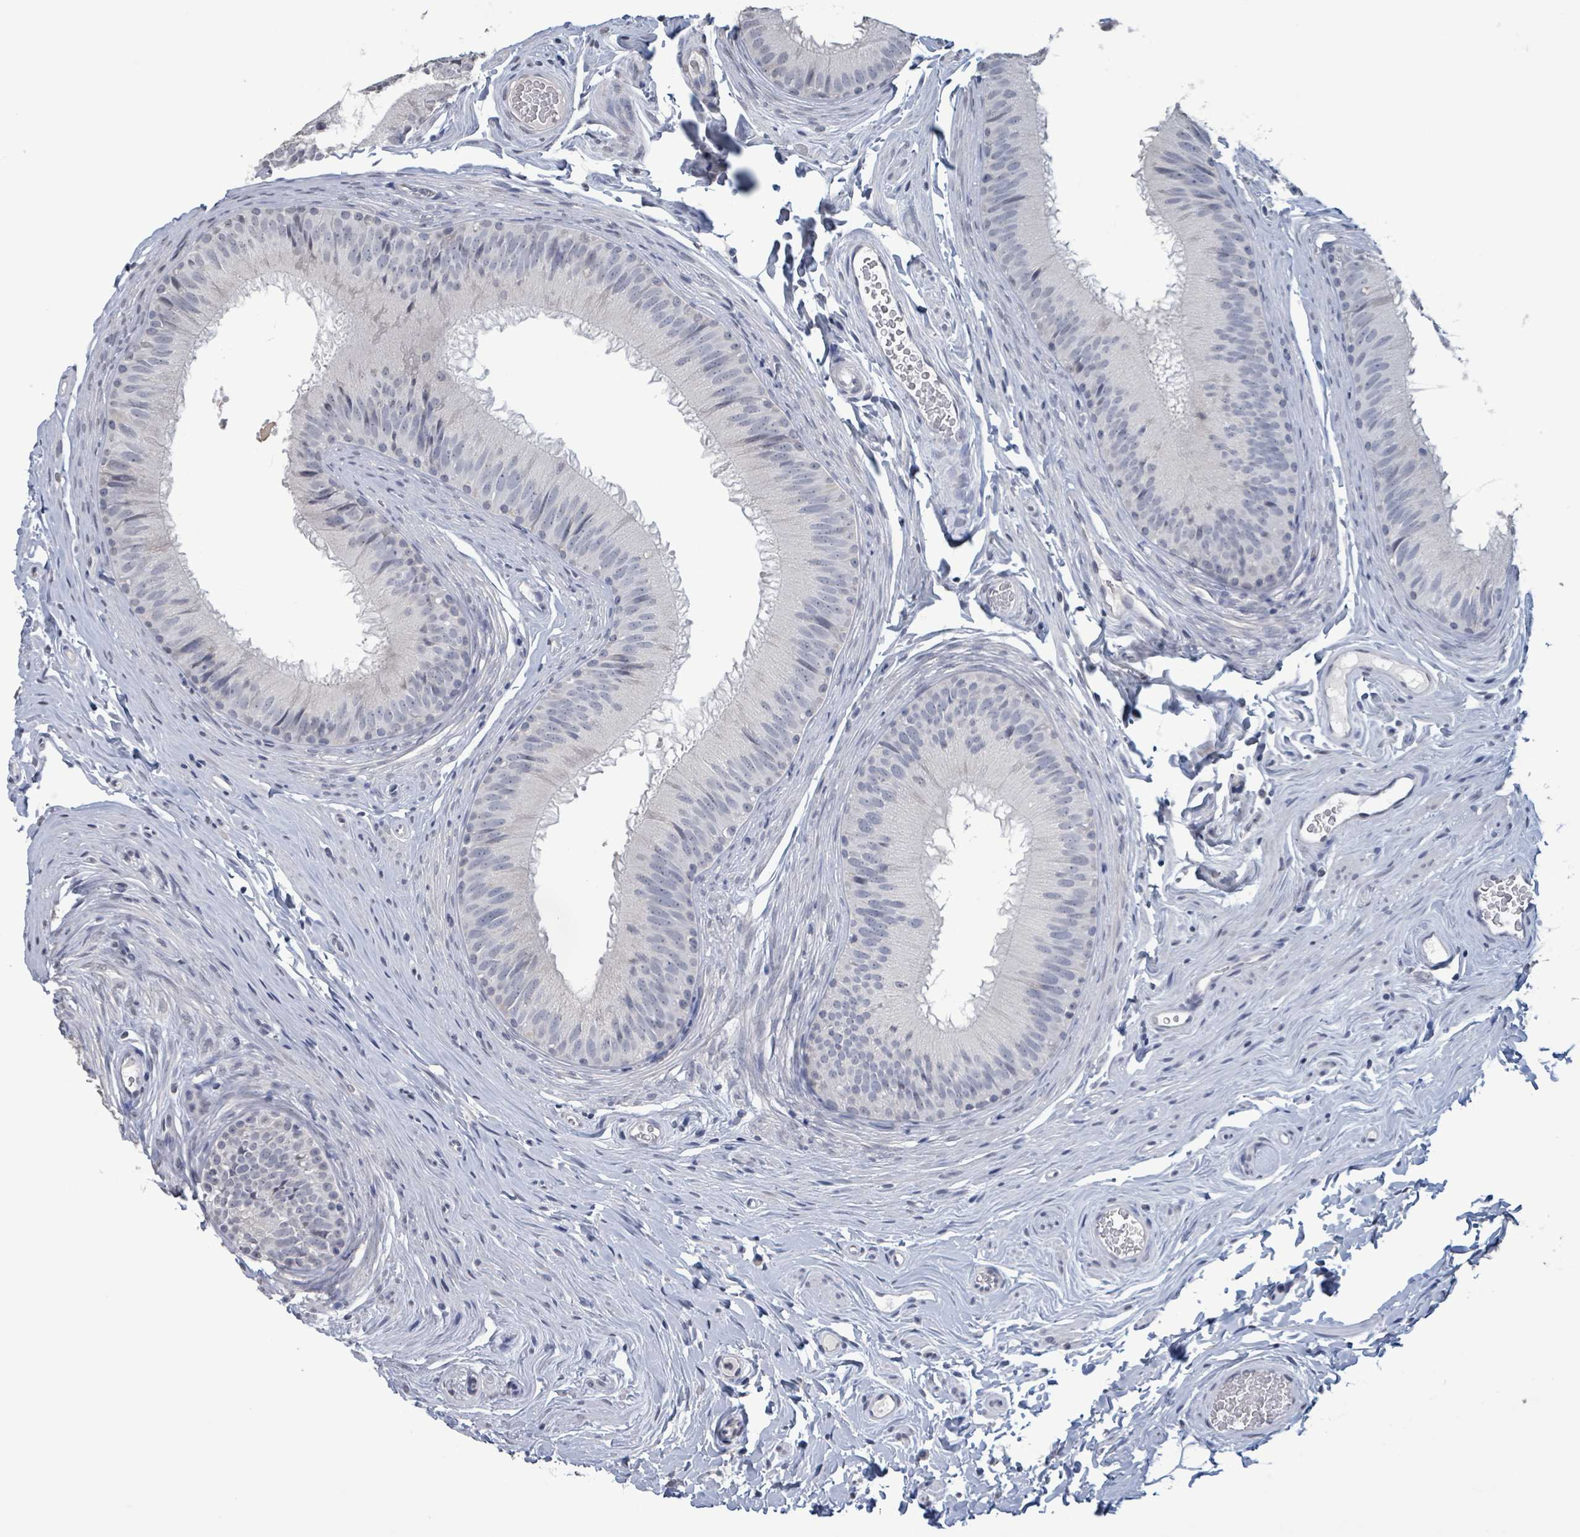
{"staining": {"intensity": "moderate", "quantity": "<25%", "location": "cytoplasmic/membranous"}, "tissue": "epididymis", "cell_type": "Glandular cells", "image_type": "normal", "snomed": [{"axis": "morphology", "description": "Normal tissue, NOS"}, {"axis": "topography", "description": "Epididymis, spermatic cord, NOS"}], "caption": "Immunohistochemistry of normal human epididymis reveals low levels of moderate cytoplasmic/membranous expression in about <25% of glandular cells.", "gene": "CA9", "patient": {"sex": "male", "age": 25}}